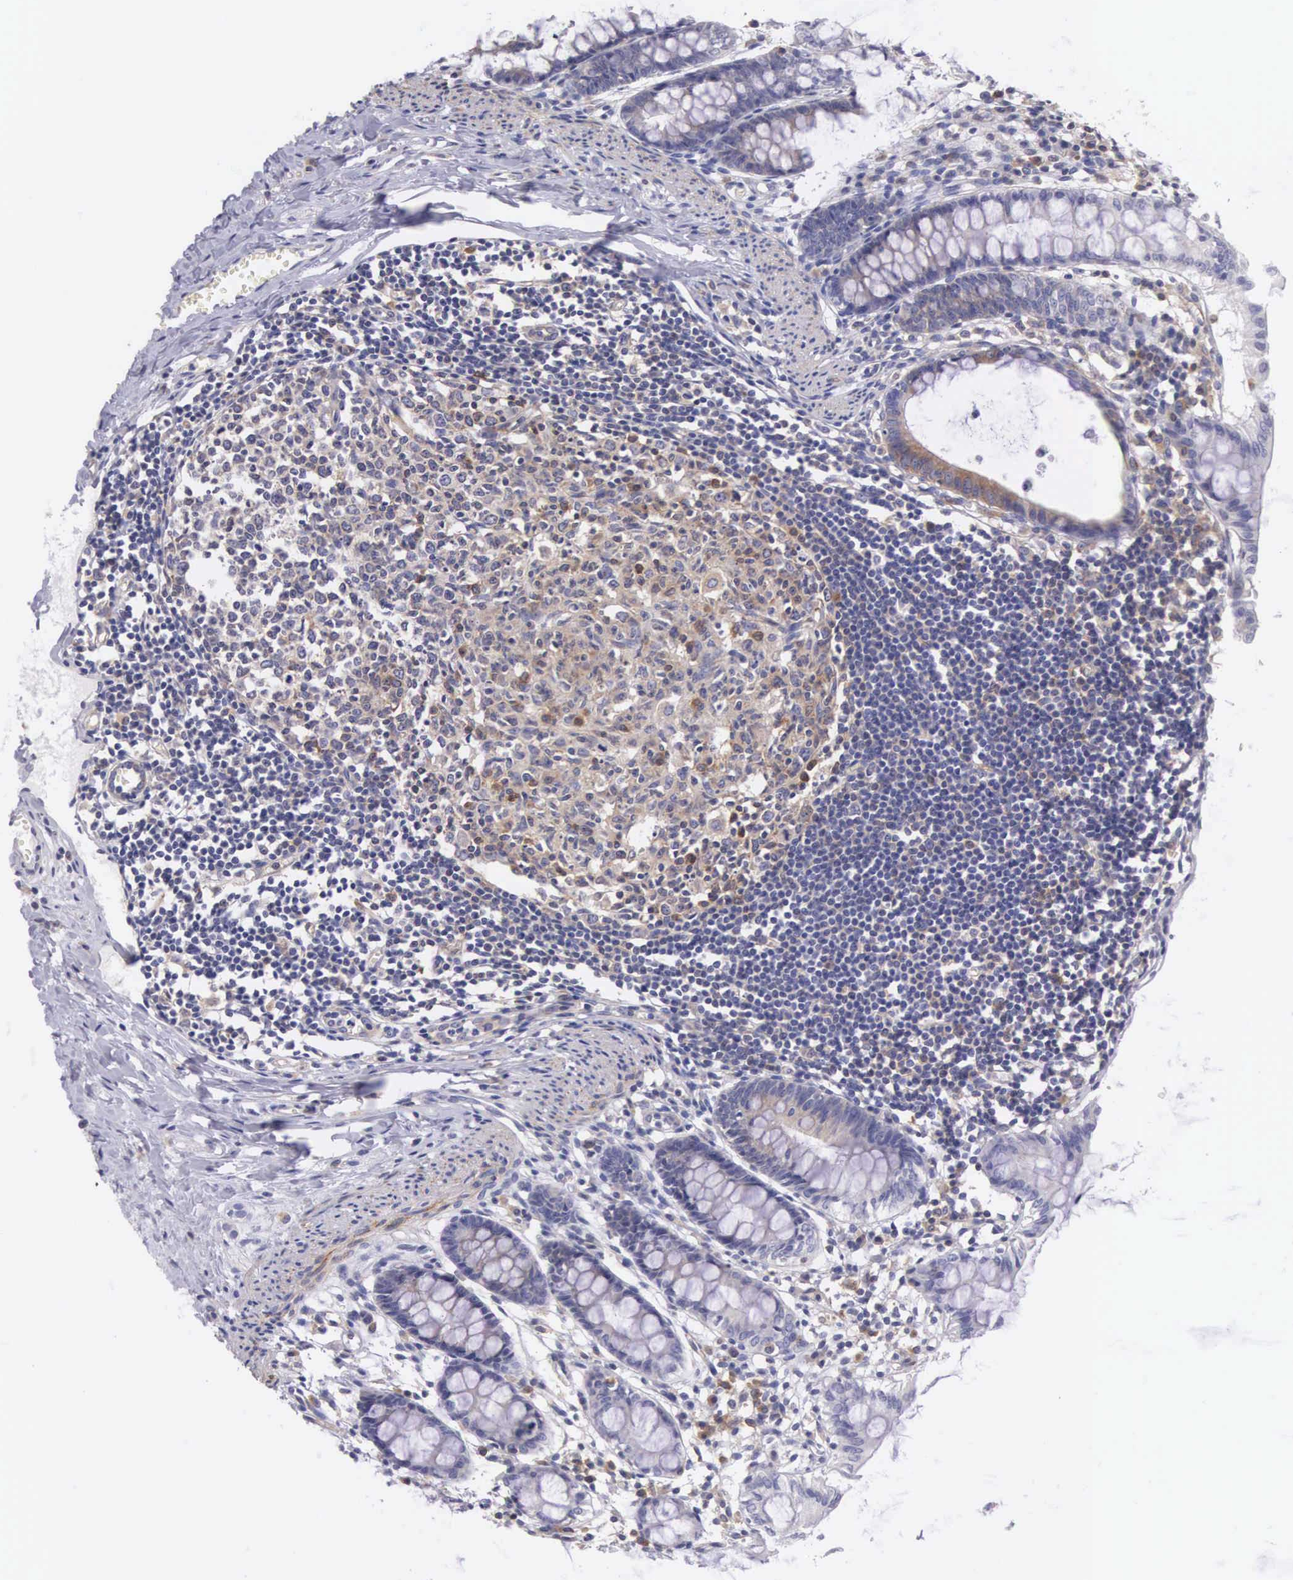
{"staining": {"intensity": "weak", "quantity": ">75%", "location": "cytoplasmic/membranous"}, "tissue": "colon", "cell_type": "Endothelial cells", "image_type": "normal", "snomed": [{"axis": "morphology", "description": "Normal tissue, NOS"}, {"axis": "topography", "description": "Colon"}], "caption": "The immunohistochemical stain highlights weak cytoplasmic/membranous positivity in endothelial cells of benign colon. (Stains: DAB (3,3'-diaminobenzidine) in brown, nuclei in blue, Microscopy: brightfield microscopy at high magnification).", "gene": "OSBPL3", "patient": {"sex": "male", "age": 1}}